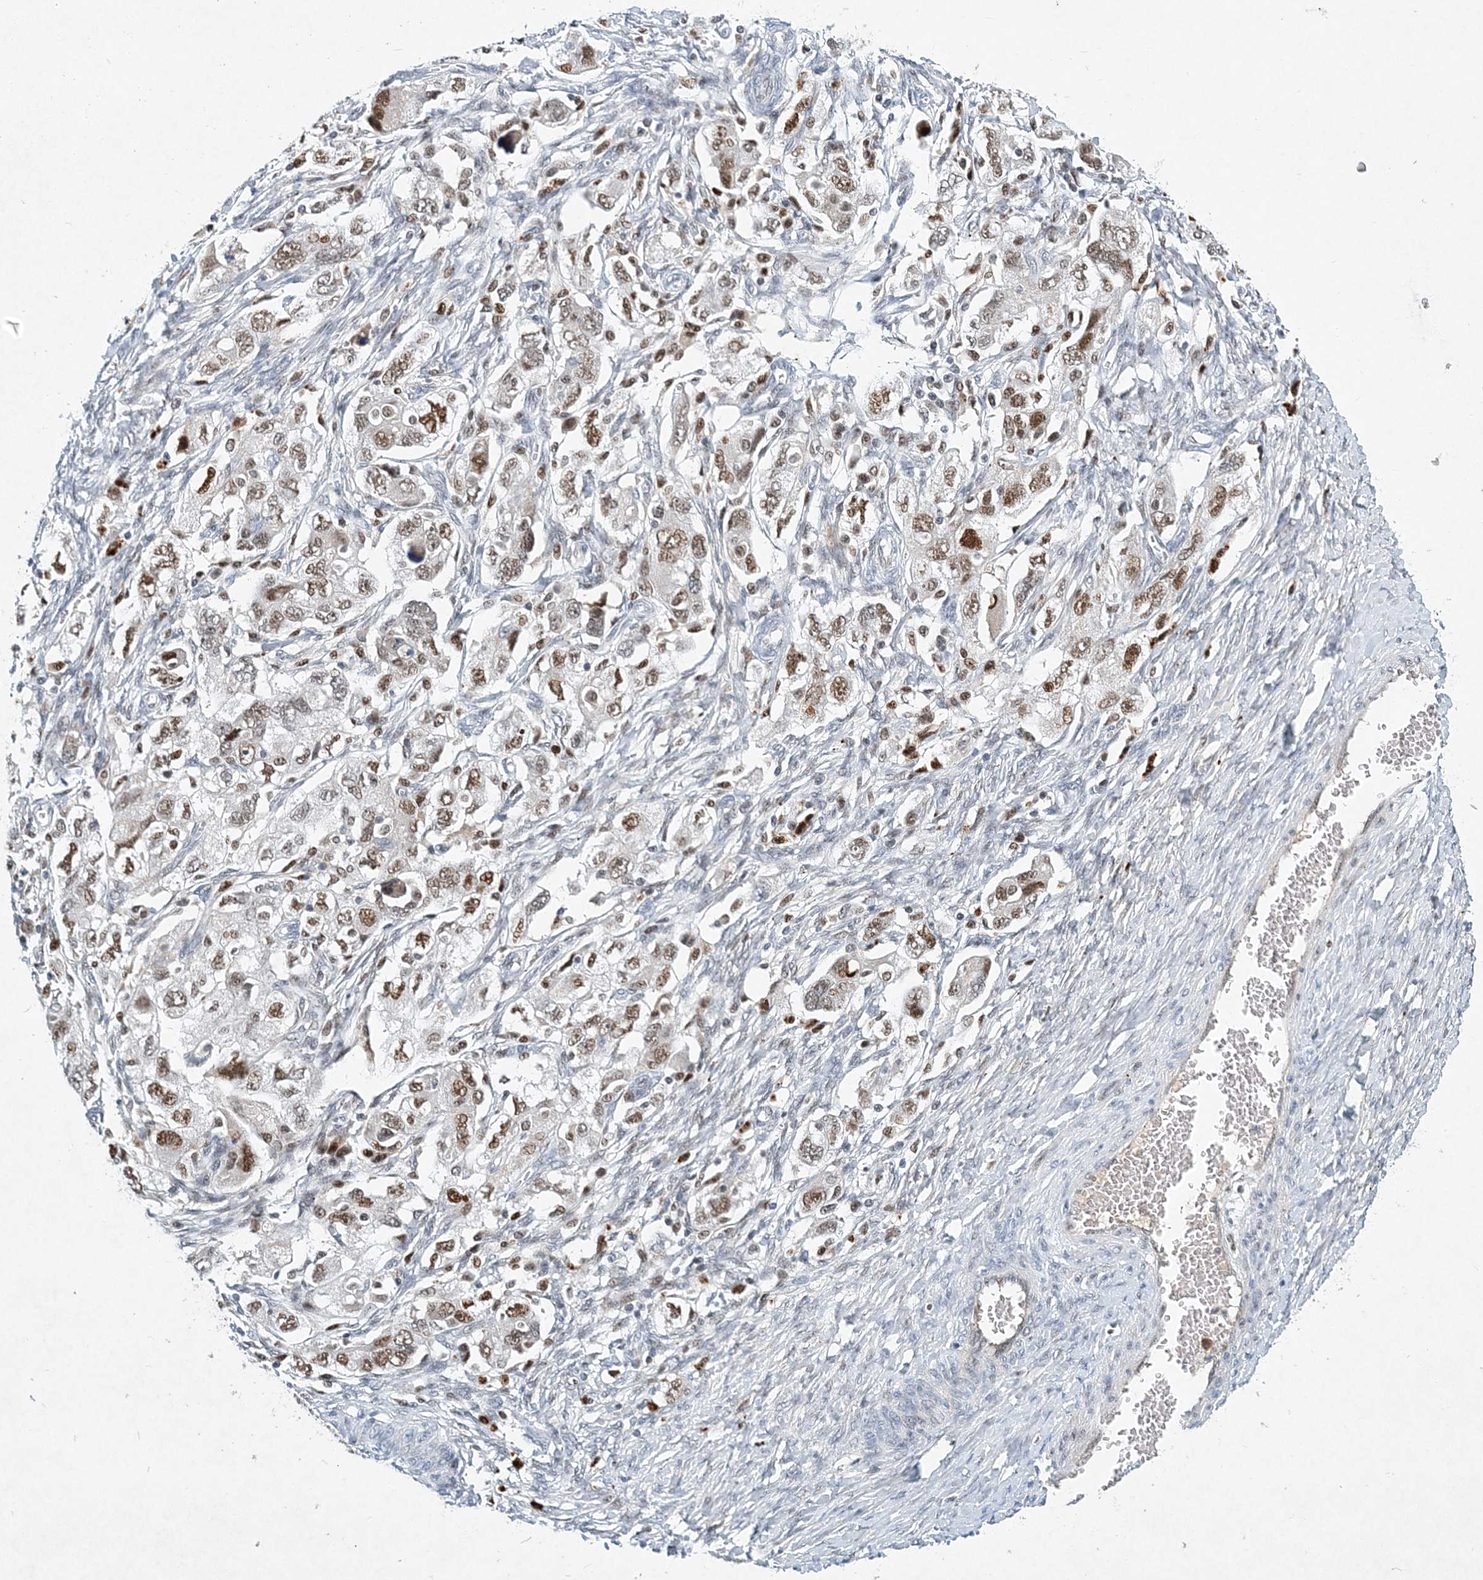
{"staining": {"intensity": "moderate", "quantity": "25%-75%", "location": "nuclear"}, "tissue": "ovarian cancer", "cell_type": "Tumor cells", "image_type": "cancer", "snomed": [{"axis": "morphology", "description": "Carcinoma, NOS"}, {"axis": "morphology", "description": "Cystadenocarcinoma, serous, NOS"}, {"axis": "topography", "description": "Ovary"}], "caption": "Ovarian carcinoma stained for a protein (brown) reveals moderate nuclear positive positivity in approximately 25%-75% of tumor cells.", "gene": "KPNA4", "patient": {"sex": "female", "age": 69}}